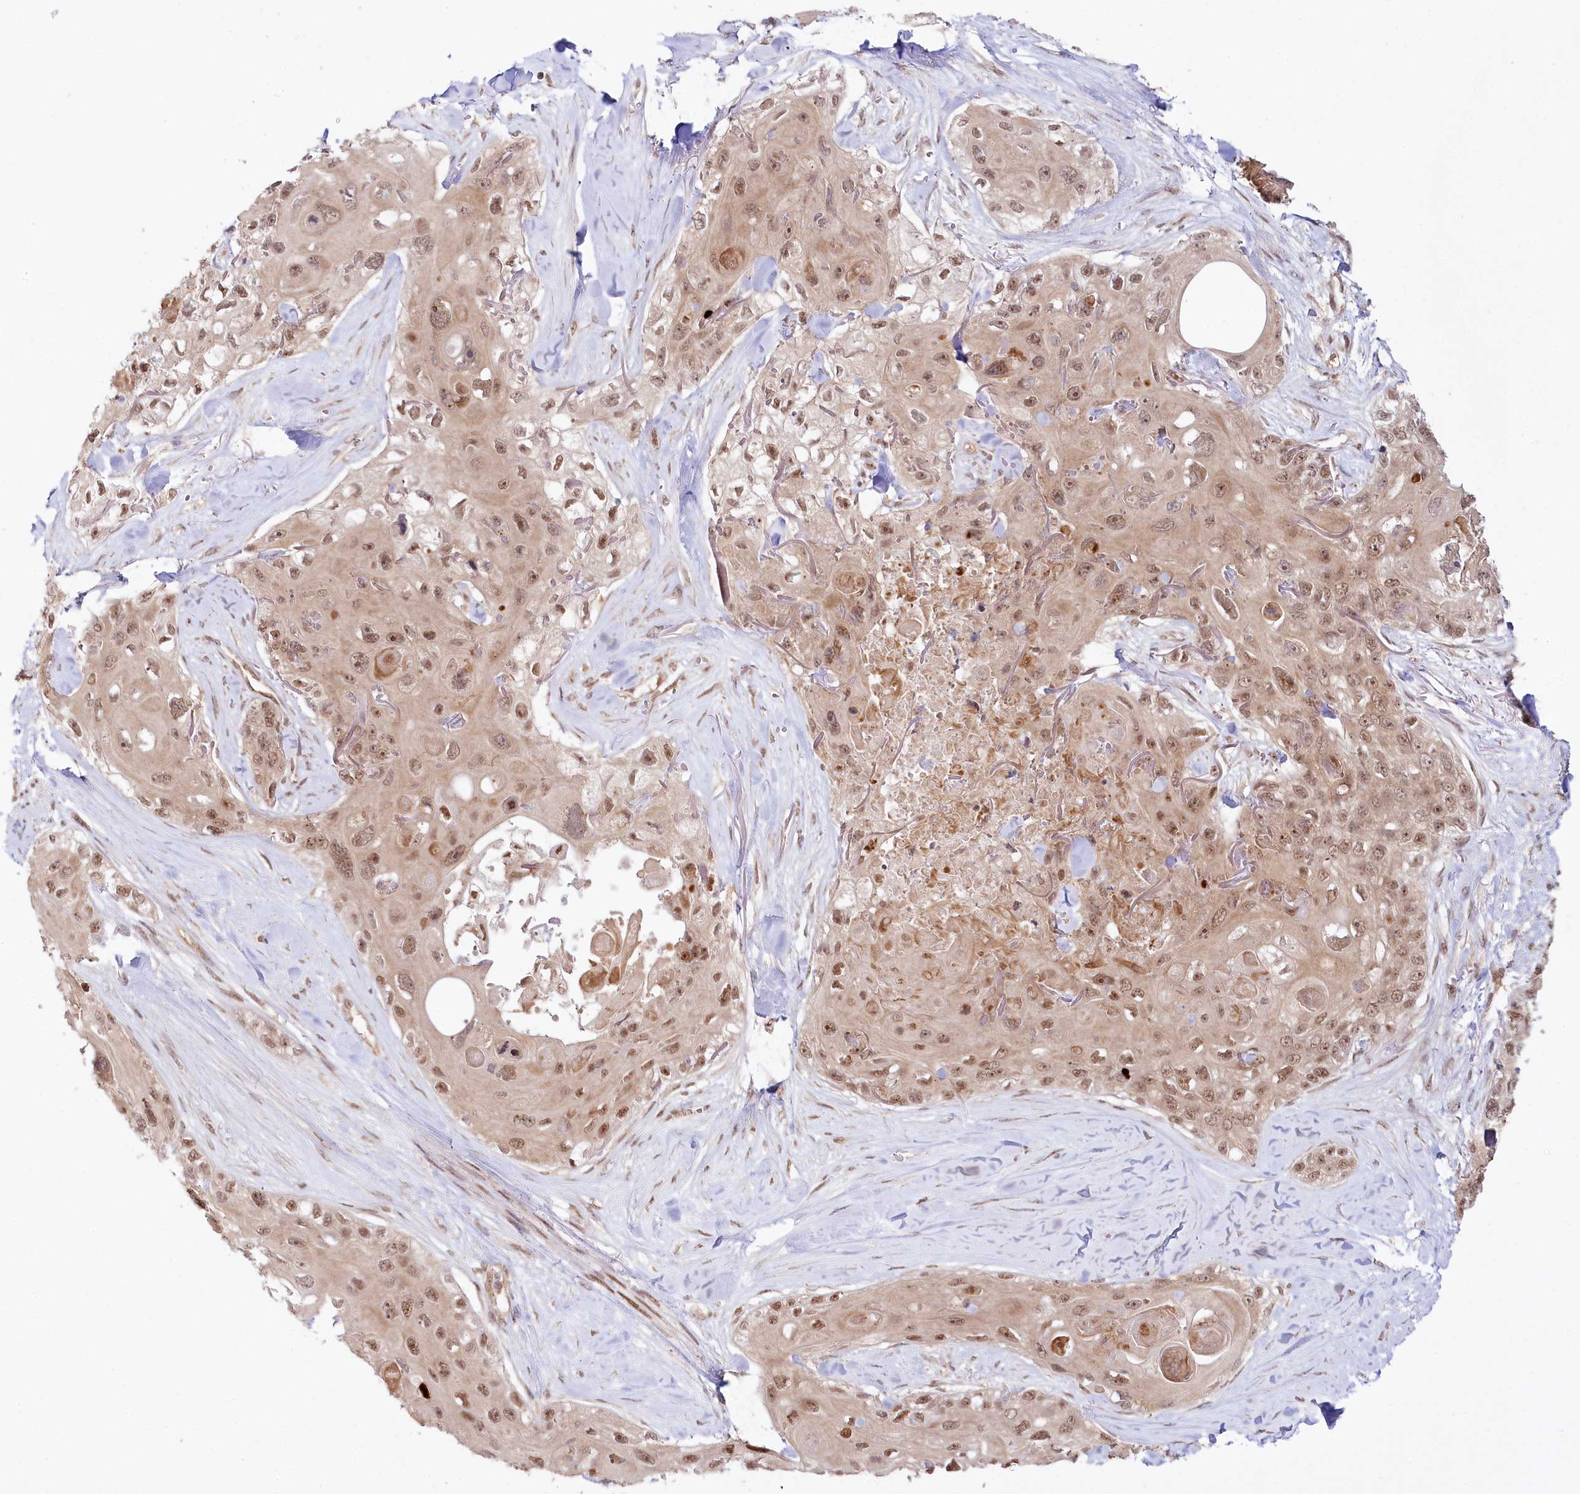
{"staining": {"intensity": "moderate", "quantity": ">75%", "location": "nuclear"}, "tissue": "skin cancer", "cell_type": "Tumor cells", "image_type": "cancer", "snomed": [{"axis": "morphology", "description": "Normal tissue, NOS"}, {"axis": "morphology", "description": "Squamous cell carcinoma, NOS"}, {"axis": "topography", "description": "Skin"}], "caption": "IHC micrograph of squamous cell carcinoma (skin) stained for a protein (brown), which displays medium levels of moderate nuclear staining in about >75% of tumor cells.", "gene": "CCDC65", "patient": {"sex": "male", "age": 72}}